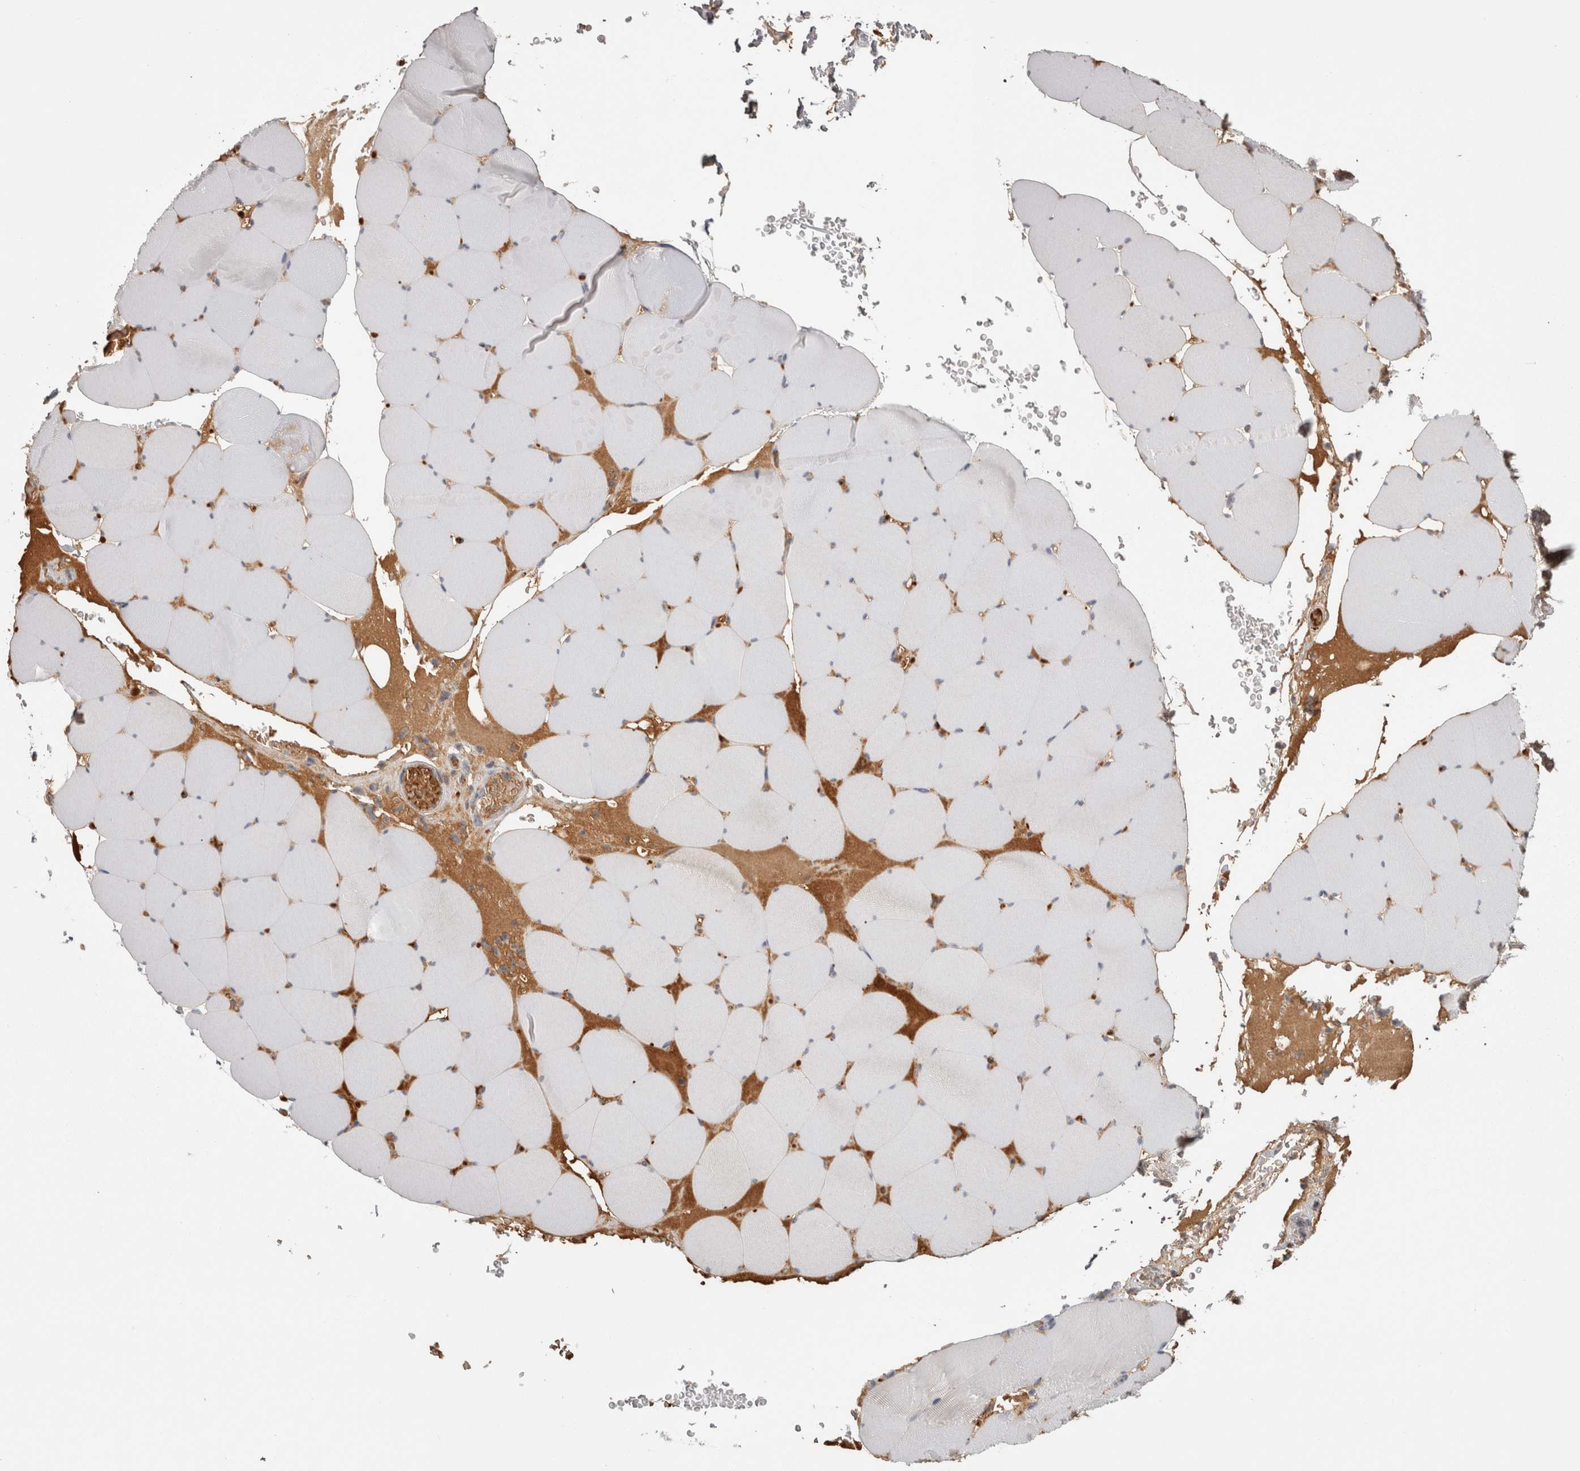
{"staining": {"intensity": "negative", "quantity": "none", "location": "none"}, "tissue": "skeletal muscle", "cell_type": "Myocytes", "image_type": "normal", "snomed": [{"axis": "morphology", "description": "Normal tissue, NOS"}, {"axis": "topography", "description": "Skeletal muscle"}], "caption": "The IHC image has no significant positivity in myocytes of skeletal muscle. The staining was performed using DAB to visualize the protein expression in brown, while the nuclei were stained in blue with hematoxylin (Magnification: 20x).", "gene": "SAA4", "patient": {"sex": "male", "age": 62}}